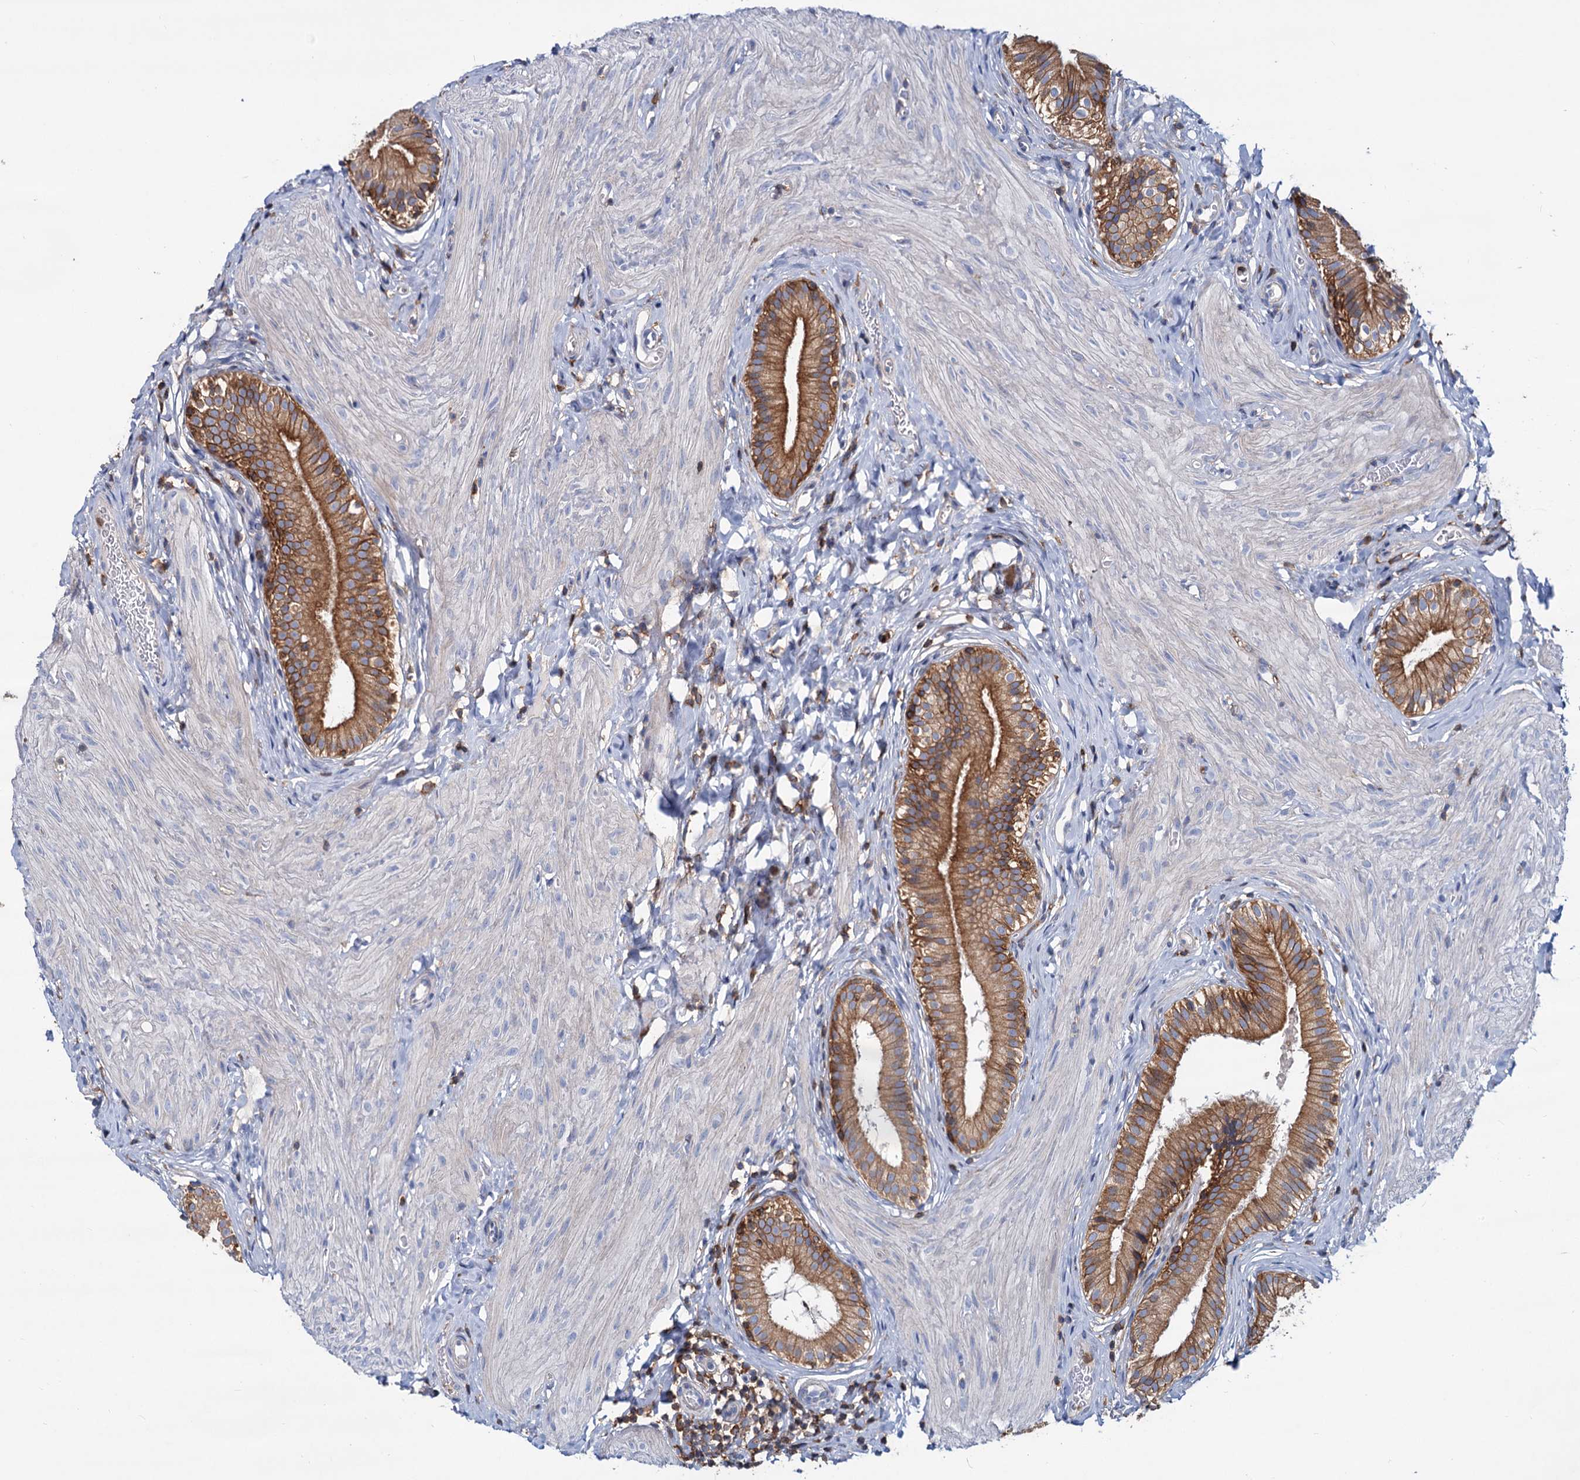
{"staining": {"intensity": "strong", "quantity": ">75%", "location": "cytoplasmic/membranous"}, "tissue": "gallbladder", "cell_type": "Glandular cells", "image_type": "normal", "snomed": [{"axis": "morphology", "description": "Normal tissue, NOS"}, {"axis": "topography", "description": "Gallbladder"}], "caption": "Human gallbladder stained with a brown dye displays strong cytoplasmic/membranous positive staining in about >75% of glandular cells.", "gene": "LRCH4", "patient": {"sex": "female", "age": 47}}